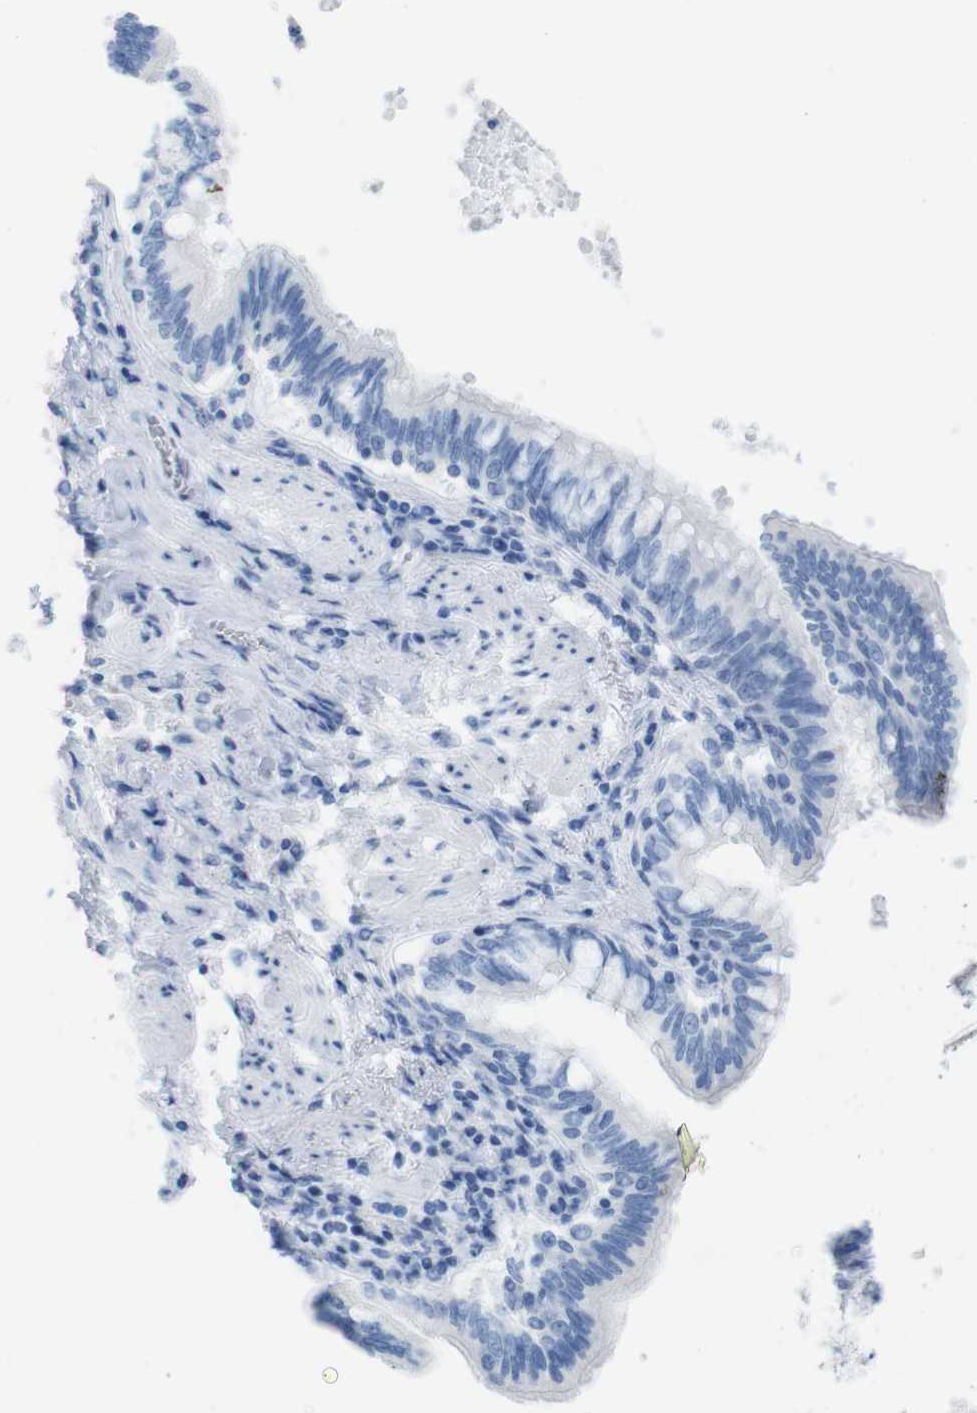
{"staining": {"intensity": "negative", "quantity": "none", "location": "none"}, "tissue": "bronchus", "cell_type": "Respiratory epithelial cells", "image_type": "normal", "snomed": [{"axis": "morphology", "description": "Normal tissue, NOS"}, {"axis": "topography", "description": "Bronchus"}, {"axis": "topography", "description": "Lung"}], "caption": "Image shows no significant protein expression in respiratory epithelial cells of unremarkable bronchus. The staining was performed using DAB (3,3'-diaminobenzidine) to visualize the protein expression in brown, while the nuclei were stained in blue with hematoxylin (Magnification: 20x).", "gene": "MYH7", "patient": {"sex": "male", "age": 64}}